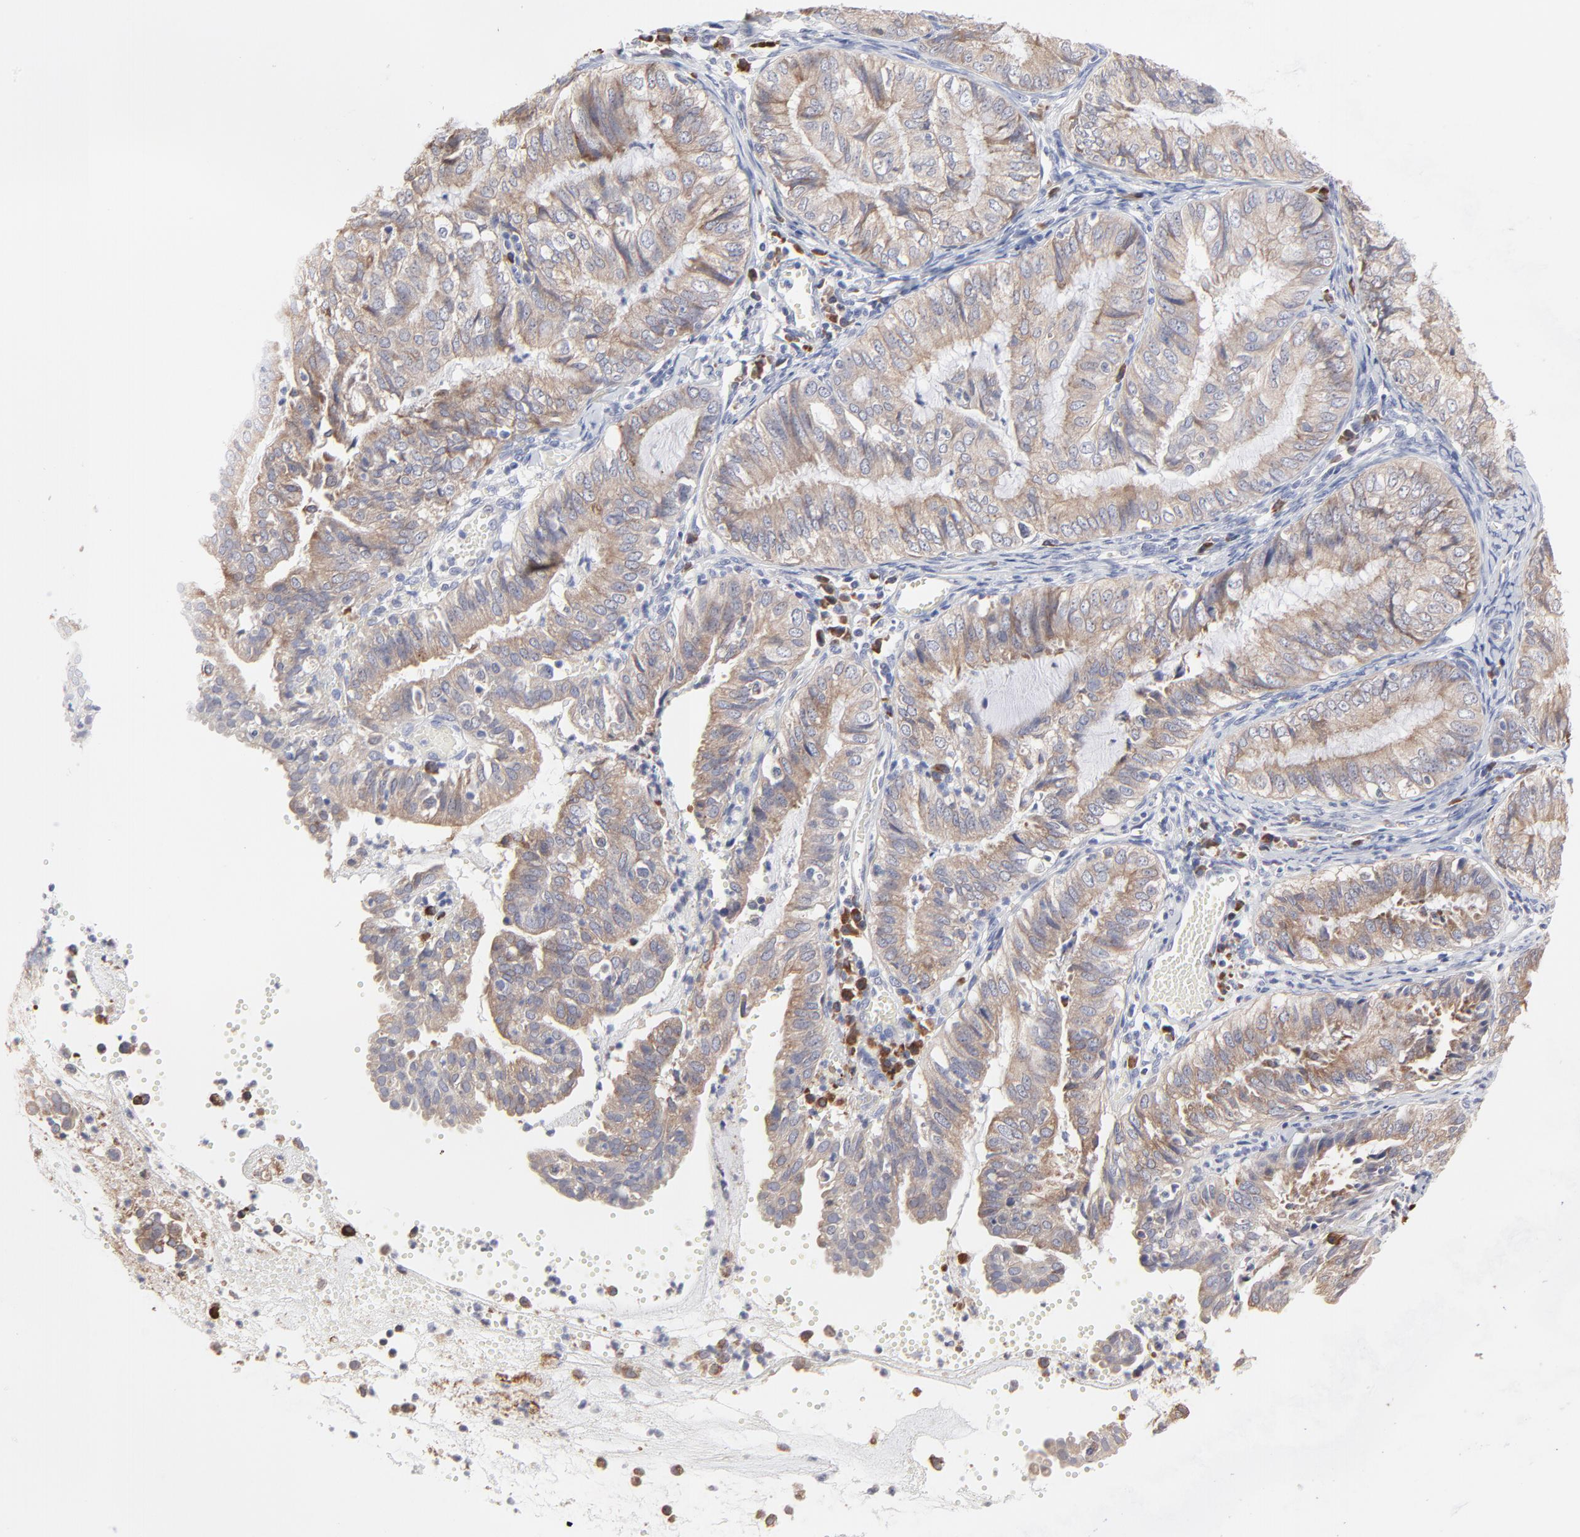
{"staining": {"intensity": "weak", "quantity": ">75%", "location": "cytoplasmic/membranous"}, "tissue": "endometrial cancer", "cell_type": "Tumor cells", "image_type": "cancer", "snomed": [{"axis": "morphology", "description": "Adenocarcinoma, NOS"}, {"axis": "topography", "description": "Endometrium"}], "caption": "Endometrial cancer (adenocarcinoma) stained for a protein (brown) reveals weak cytoplasmic/membranous positive staining in approximately >75% of tumor cells.", "gene": "TRIM22", "patient": {"sex": "female", "age": 66}}